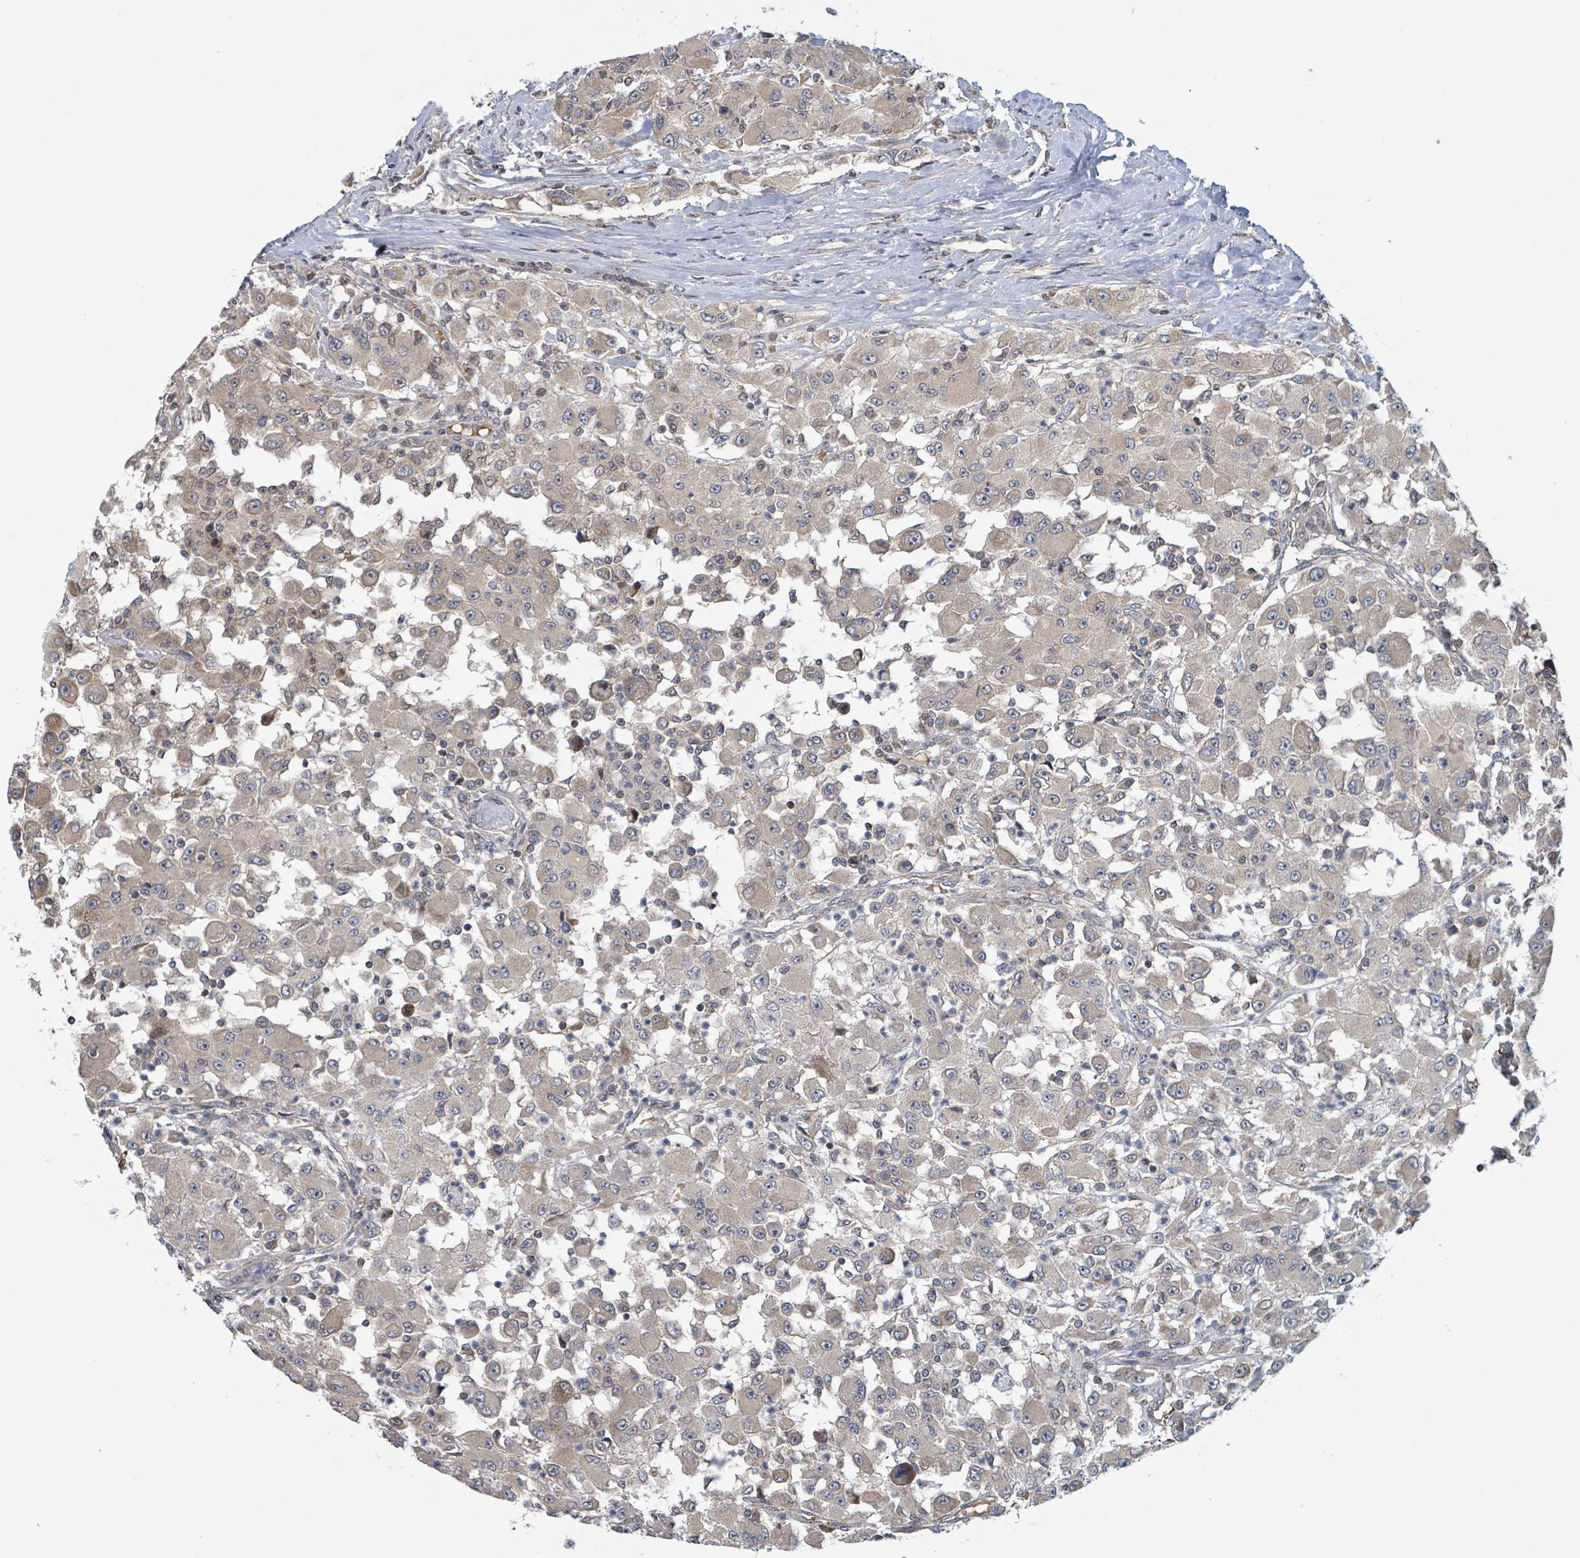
{"staining": {"intensity": "weak", "quantity": "25%-75%", "location": "cytoplasmic/membranous"}, "tissue": "renal cancer", "cell_type": "Tumor cells", "image_type": "cancer", "snomed": [{"axis": "morphology", "description": "Adenocarcinoma, NOS"}, {"axis": "topography", "description": "Kidney"}], "caption": "IHC of renal cancer reveals low levels of weak cytoplasmic/membranous expression in approximately 25%-75% of tumor cells.", "gene": "HIVEP1", "patient": {"sex": "female", "age": 67}}